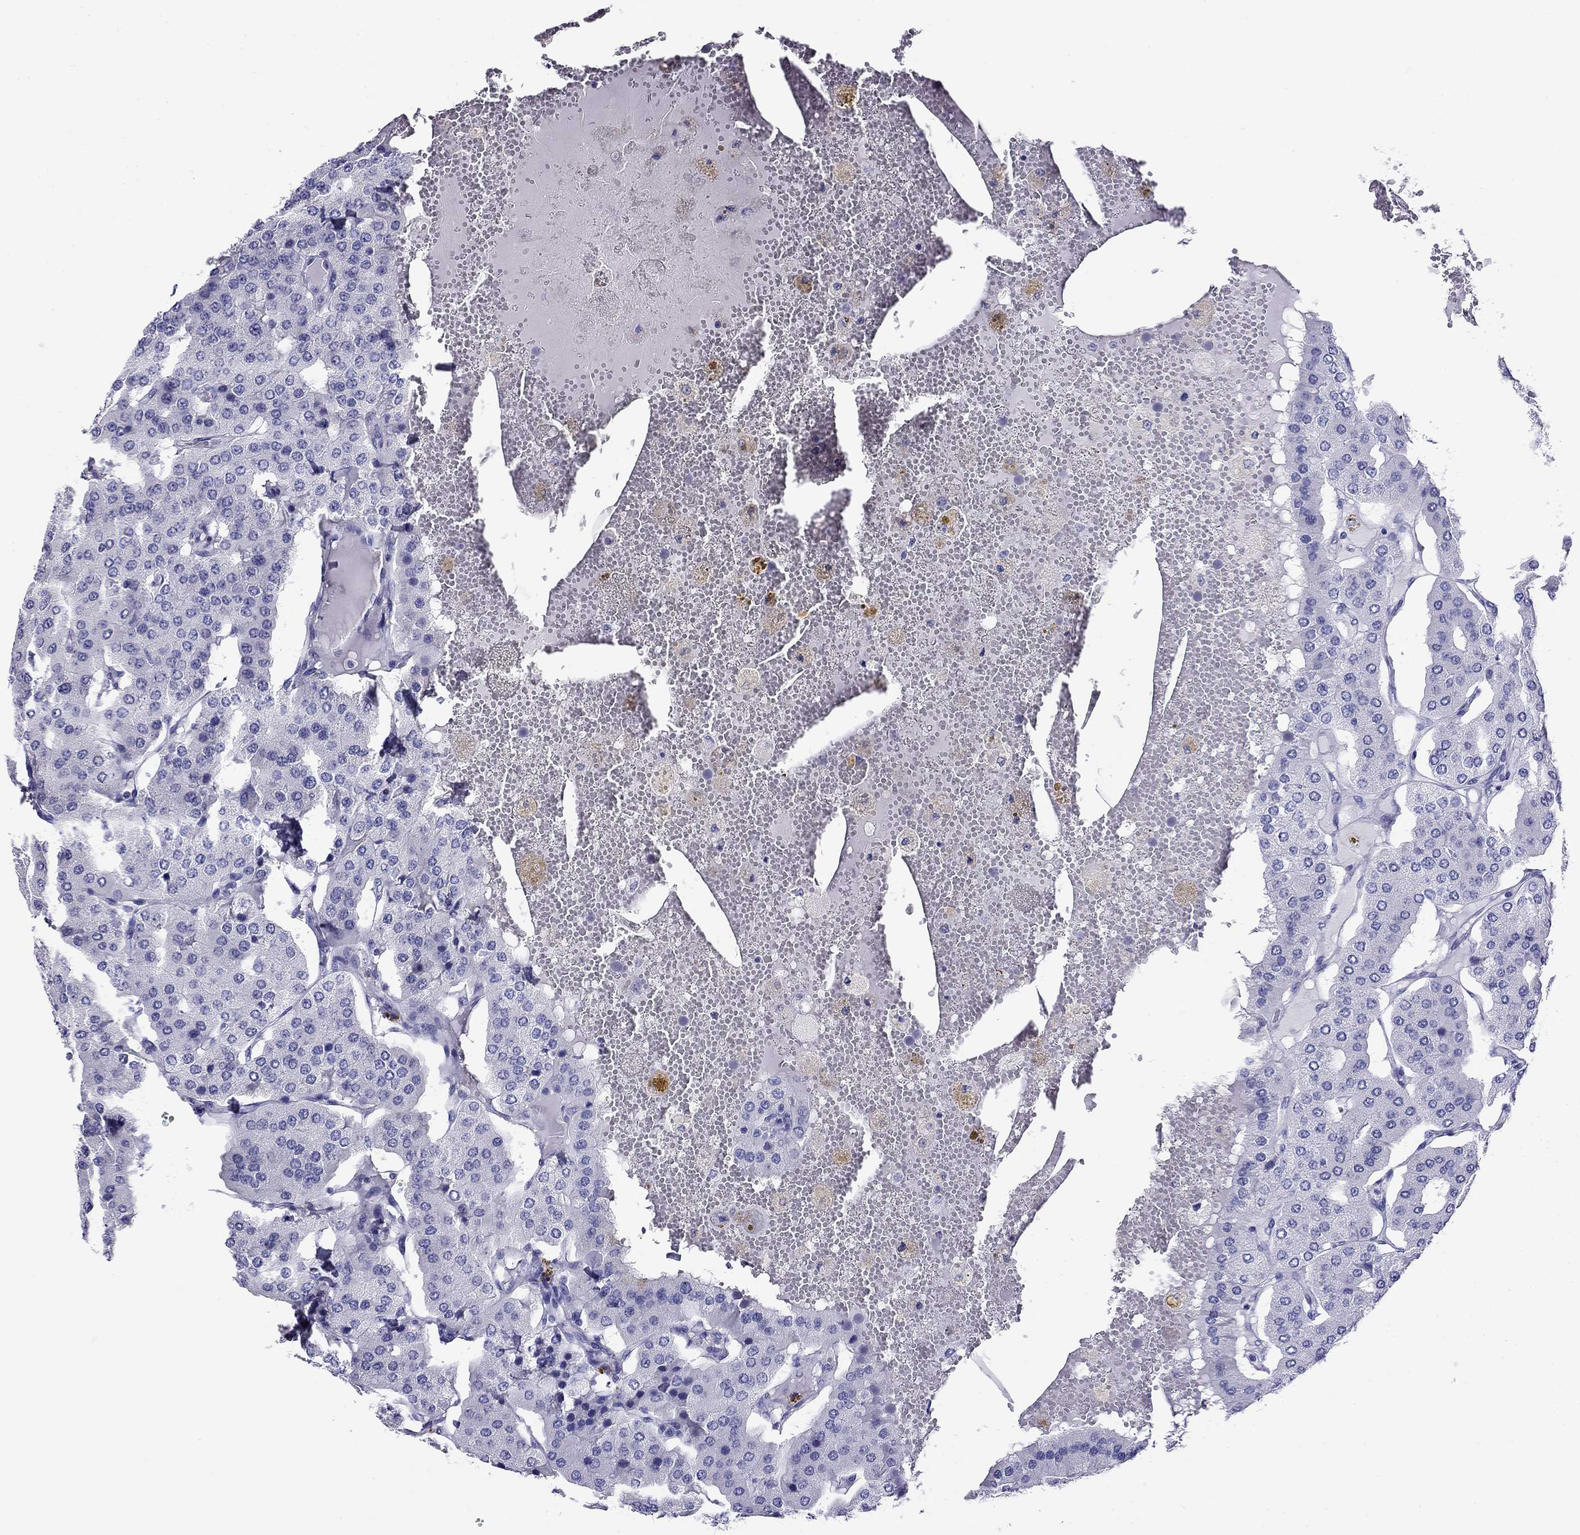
{"staining": {"intensity": "negative", "quantity": "none", "location": "none"}, "tissue": "parathyroid gland", "cell_type": "Glandular cells", "image_type": "normal", "snomed": [{"axis": "morphology", "description": "Normal tissue, NOS"}, {"axis": "morphology", "description": "Adenoma, NOS"}, {"axis": "topography", "description": "Parathyroid gland"}], "caption": "IHC of benign human parathyroid gland demonstrates no positivity in glandular cells. The staining is performed using DAB (3,3'-diaminobenzidine) brown chromogen with nuclei counter-stained in using hematoxylin.", "gene": "MYMX", "patient": {"sex": "female", "age": 86}}